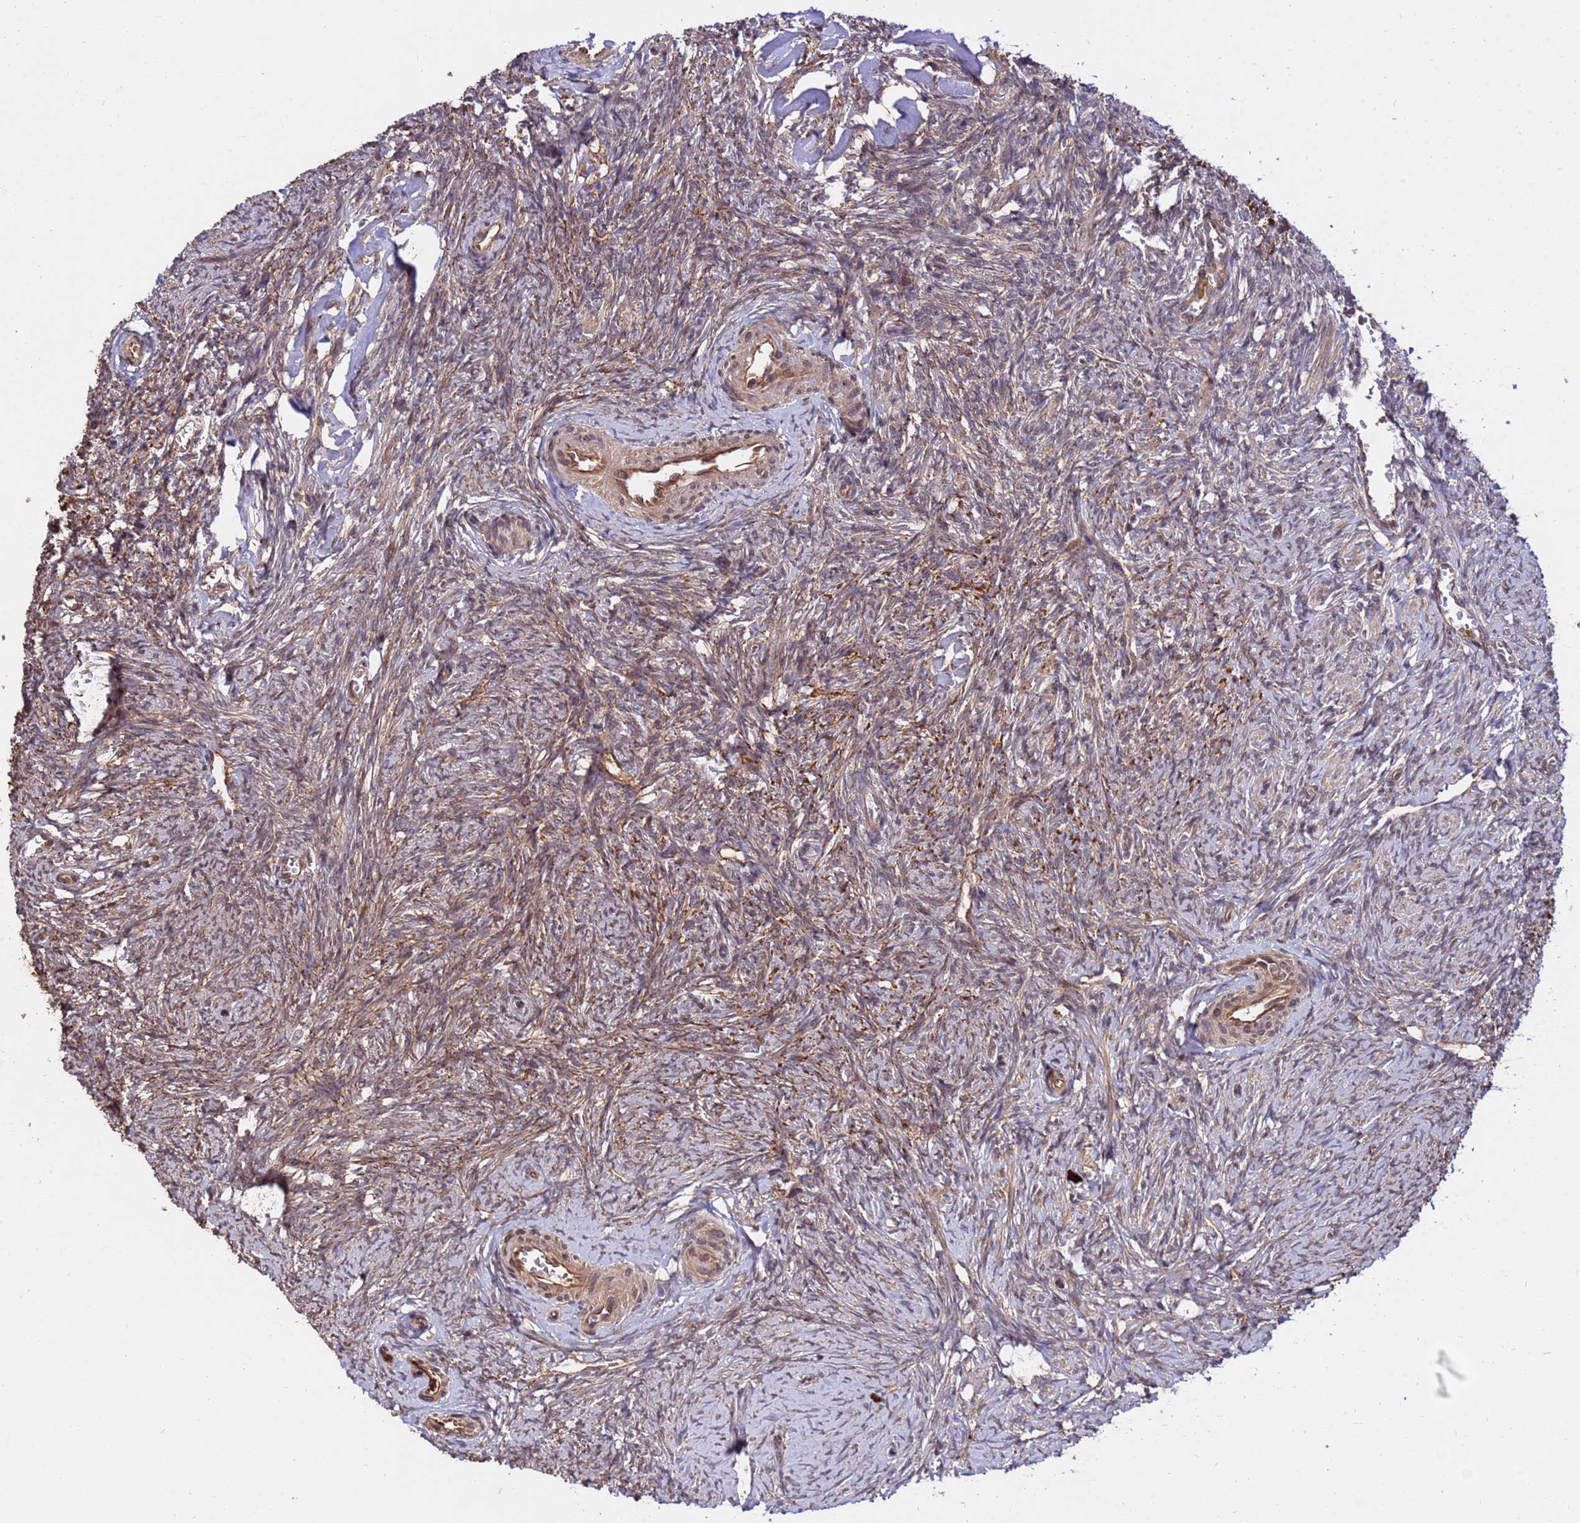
{"staining": {"intensity": "moderate", "quantity": ">75%", "location": "cytoplasmic/membranous,nuclear"}, "tissue": "ovary", "cell_type": "Ovarian stroma cells", "image_type": "normal", "snomed": [{"axis": "morphology", "description": "Normal tissue, NOS"}, {"axis": "topography", "description": "Ovary"}], "caption": "Ovary stained for a protein (brown) exhibits moderate cytoplasmic/membranous,nuclear positive positivity in about >75% of ovarian stroma cells.", "gene": "ZNF619", "patient": {"sex": "female", "age": 44}}